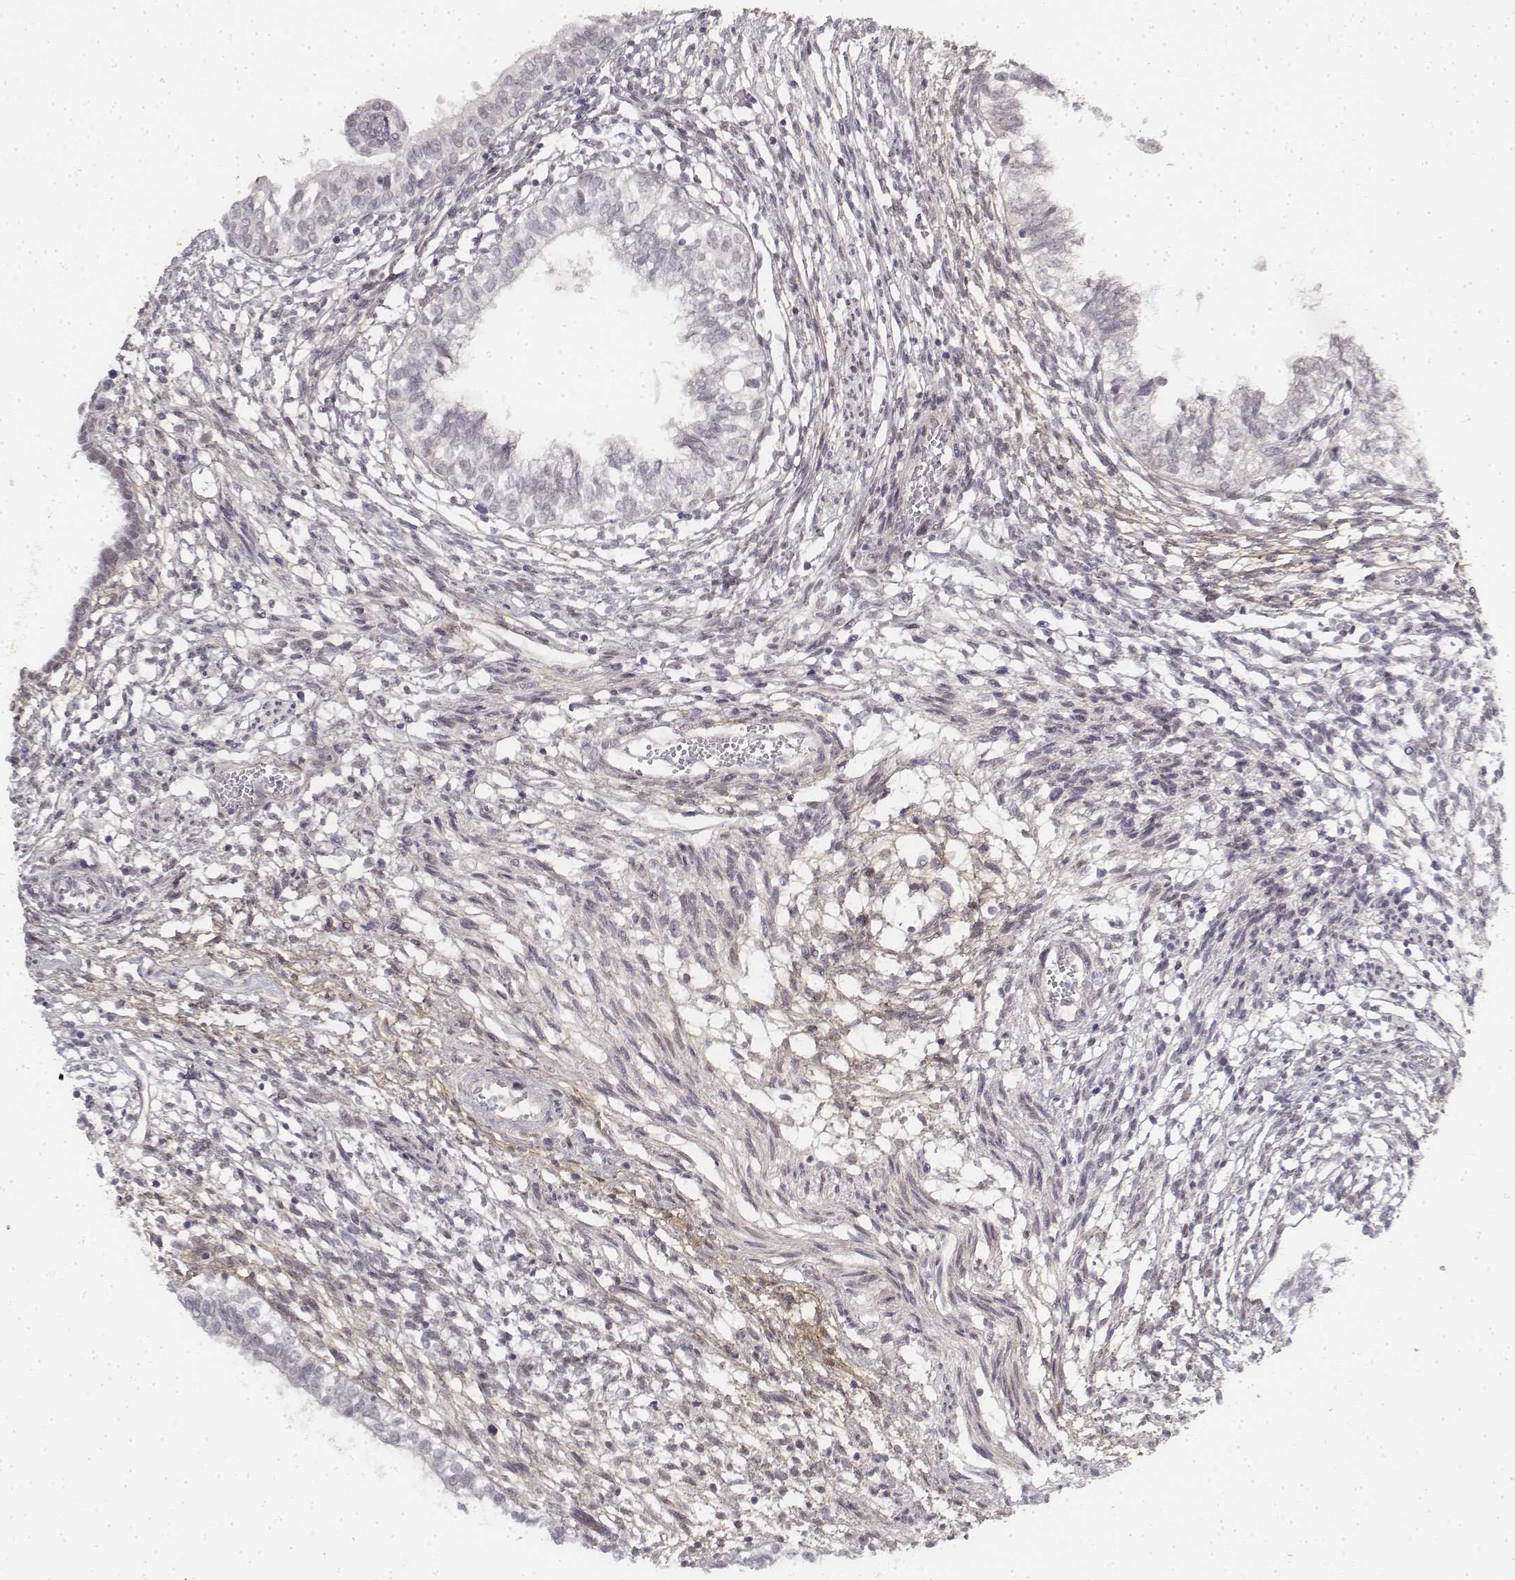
{"staining": {"intensity": "negative", "quantity": "none", "location": "none"}, "tissue": "testis cancer", "cell_type": "Tumor cells", "image_type": "cancer", "snomed": [{"axis": "morphology", "description": "Carcinoma, Embryonal, NOS"}, {"axis": "topography", "description": "Testis"}], "caption": "Immunohistochemical staining of testis cancer (embryonal carcinoma) shows no significant staining in tumor cells. Nuclei are stained in blue.", "gene": "KRT84", "patient": {"sex": "male", "age": 37}}